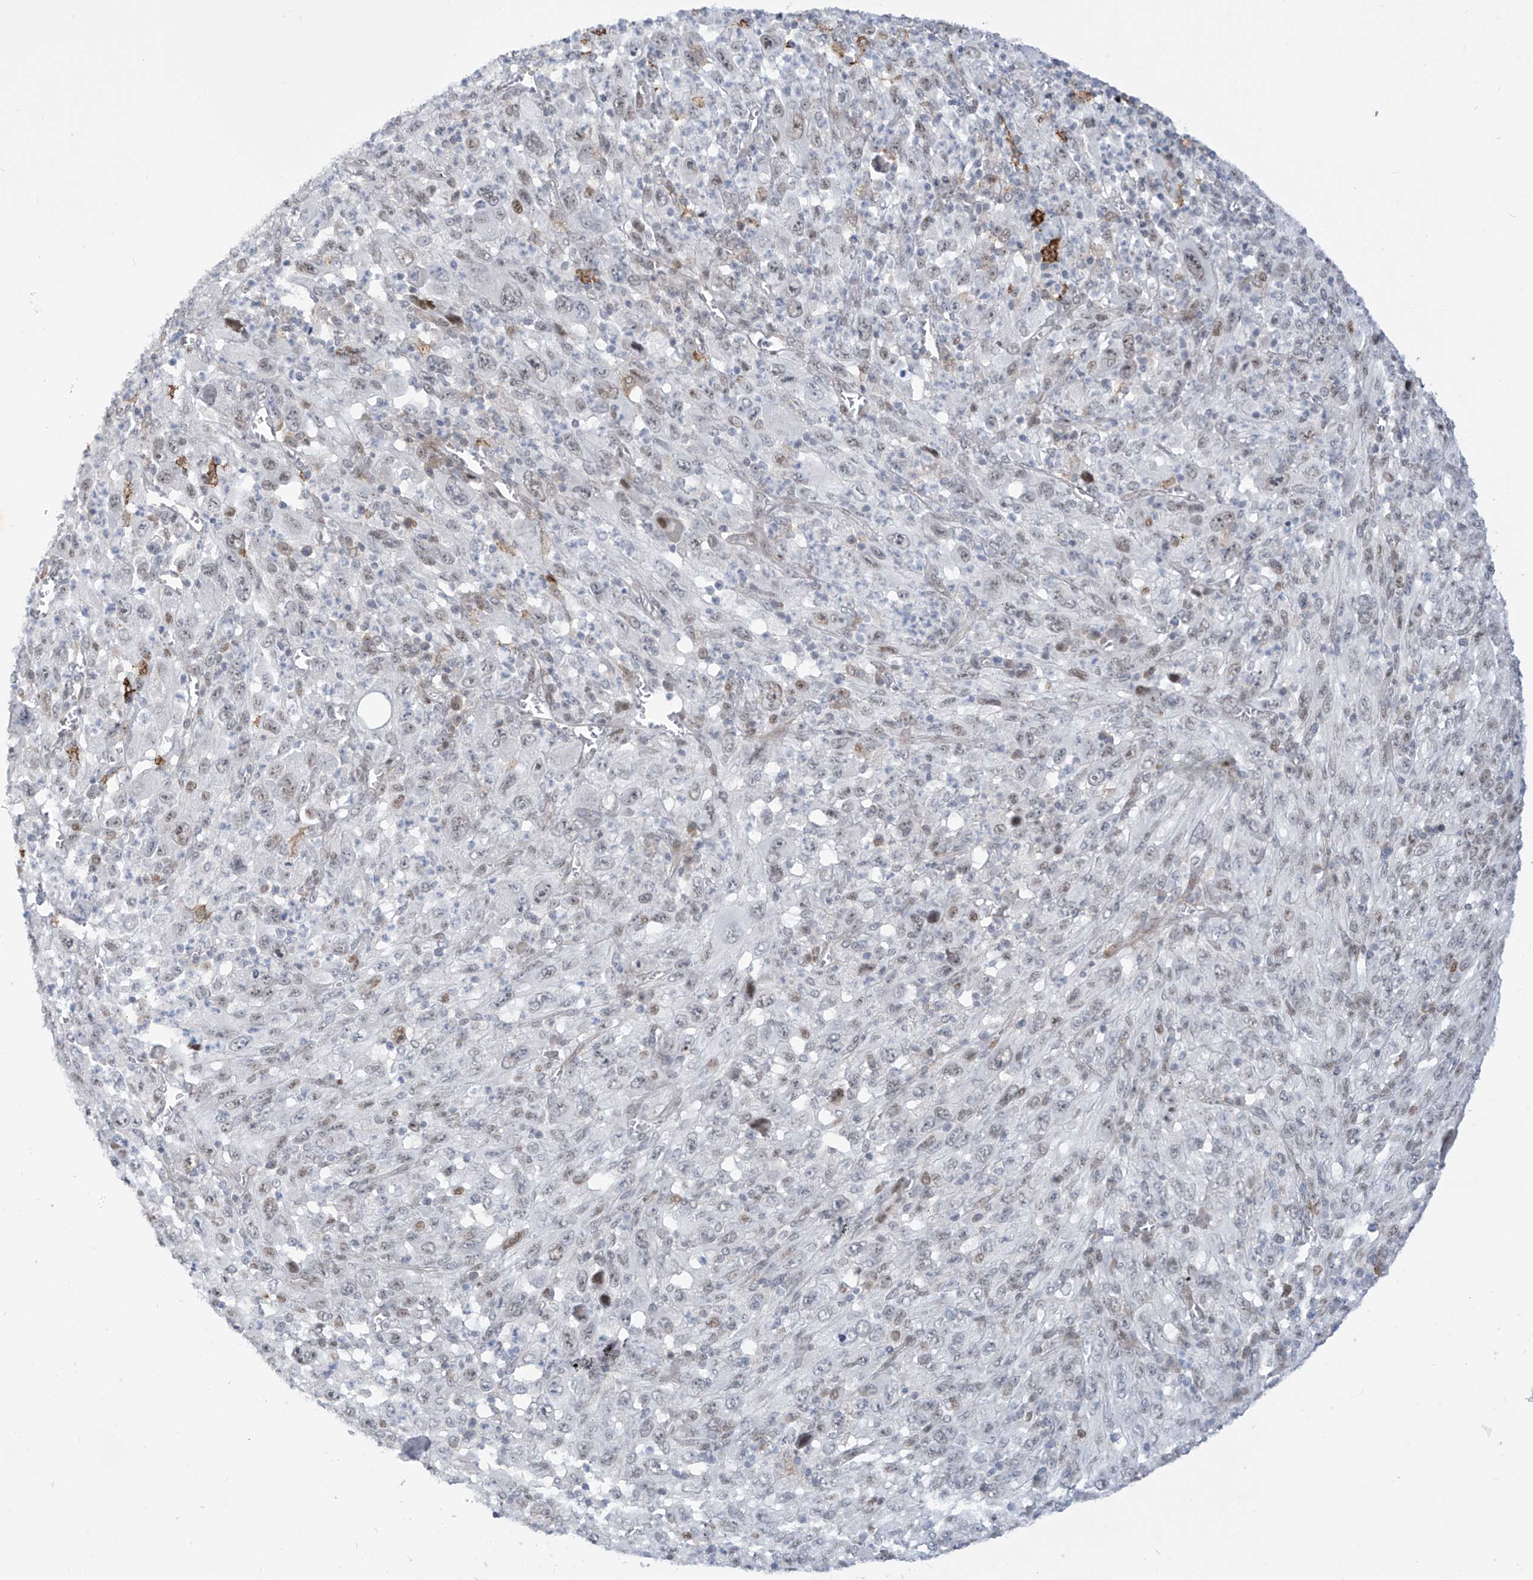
{"staining": {"intensity": "moderate", "quantity": "25%-75%", "location": "nuclear"}, "tissue": "melanoma", "cell_type": "Tumor cells", "image_type": "cancer", "snomed": [{"axis": "morphology", "description": "Malignant melanoma, Metastatic site"}, {"axis": "topography", "description": "Skin"}], "caption": "About 25%-75% of tumor cells in malignant melanoma (metastatic site) exhibit moderate nuclear protein staining as visualized by brown immunohistochemical staining.", "gene": "LIN9", "patient": {"sex": "female", "age": 56}}